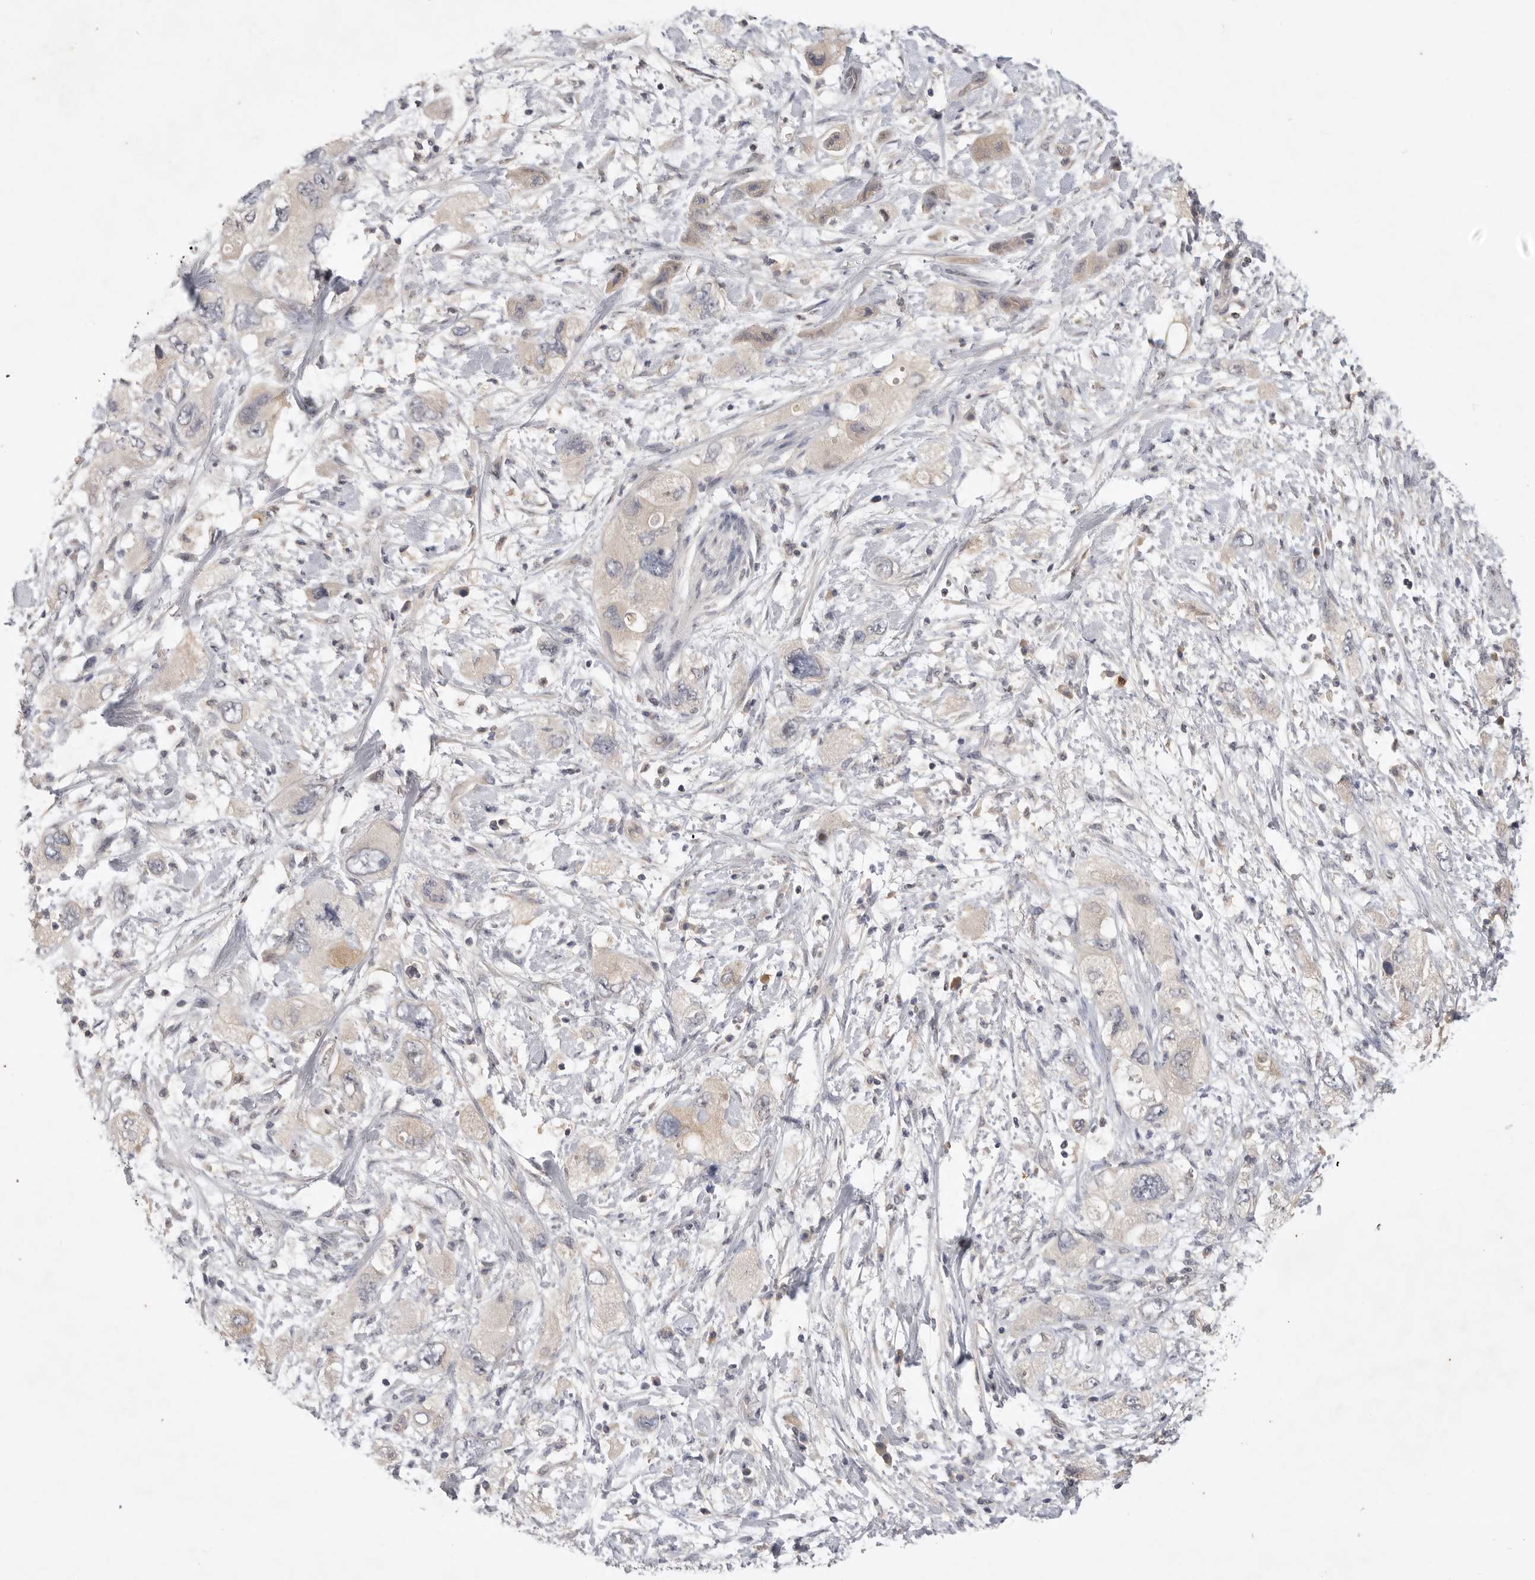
{"staining": {"intensity": "weak", "quantity": "25%-75%", "location": "cytoplasmic/membranous"}, "tissue": "pancreatic cancer", "cell_type": "Tumor cells", "image_type": "cancer", "snomed": [{"axis": "morphology", "description": "Adenocarcinoma, NOS"}, {"axis": "topography", "description": "Pancreas"}], "caption": "Protein staining by immunohistochemistry (IHC) exhibits weak cytoplasmic/membranous positivity in approximately 25%-75% of tumor cells in pancreatic adenocarcinoma.", "gene": "ITGAD", "patient": {"sex": "female", "age": 73}}